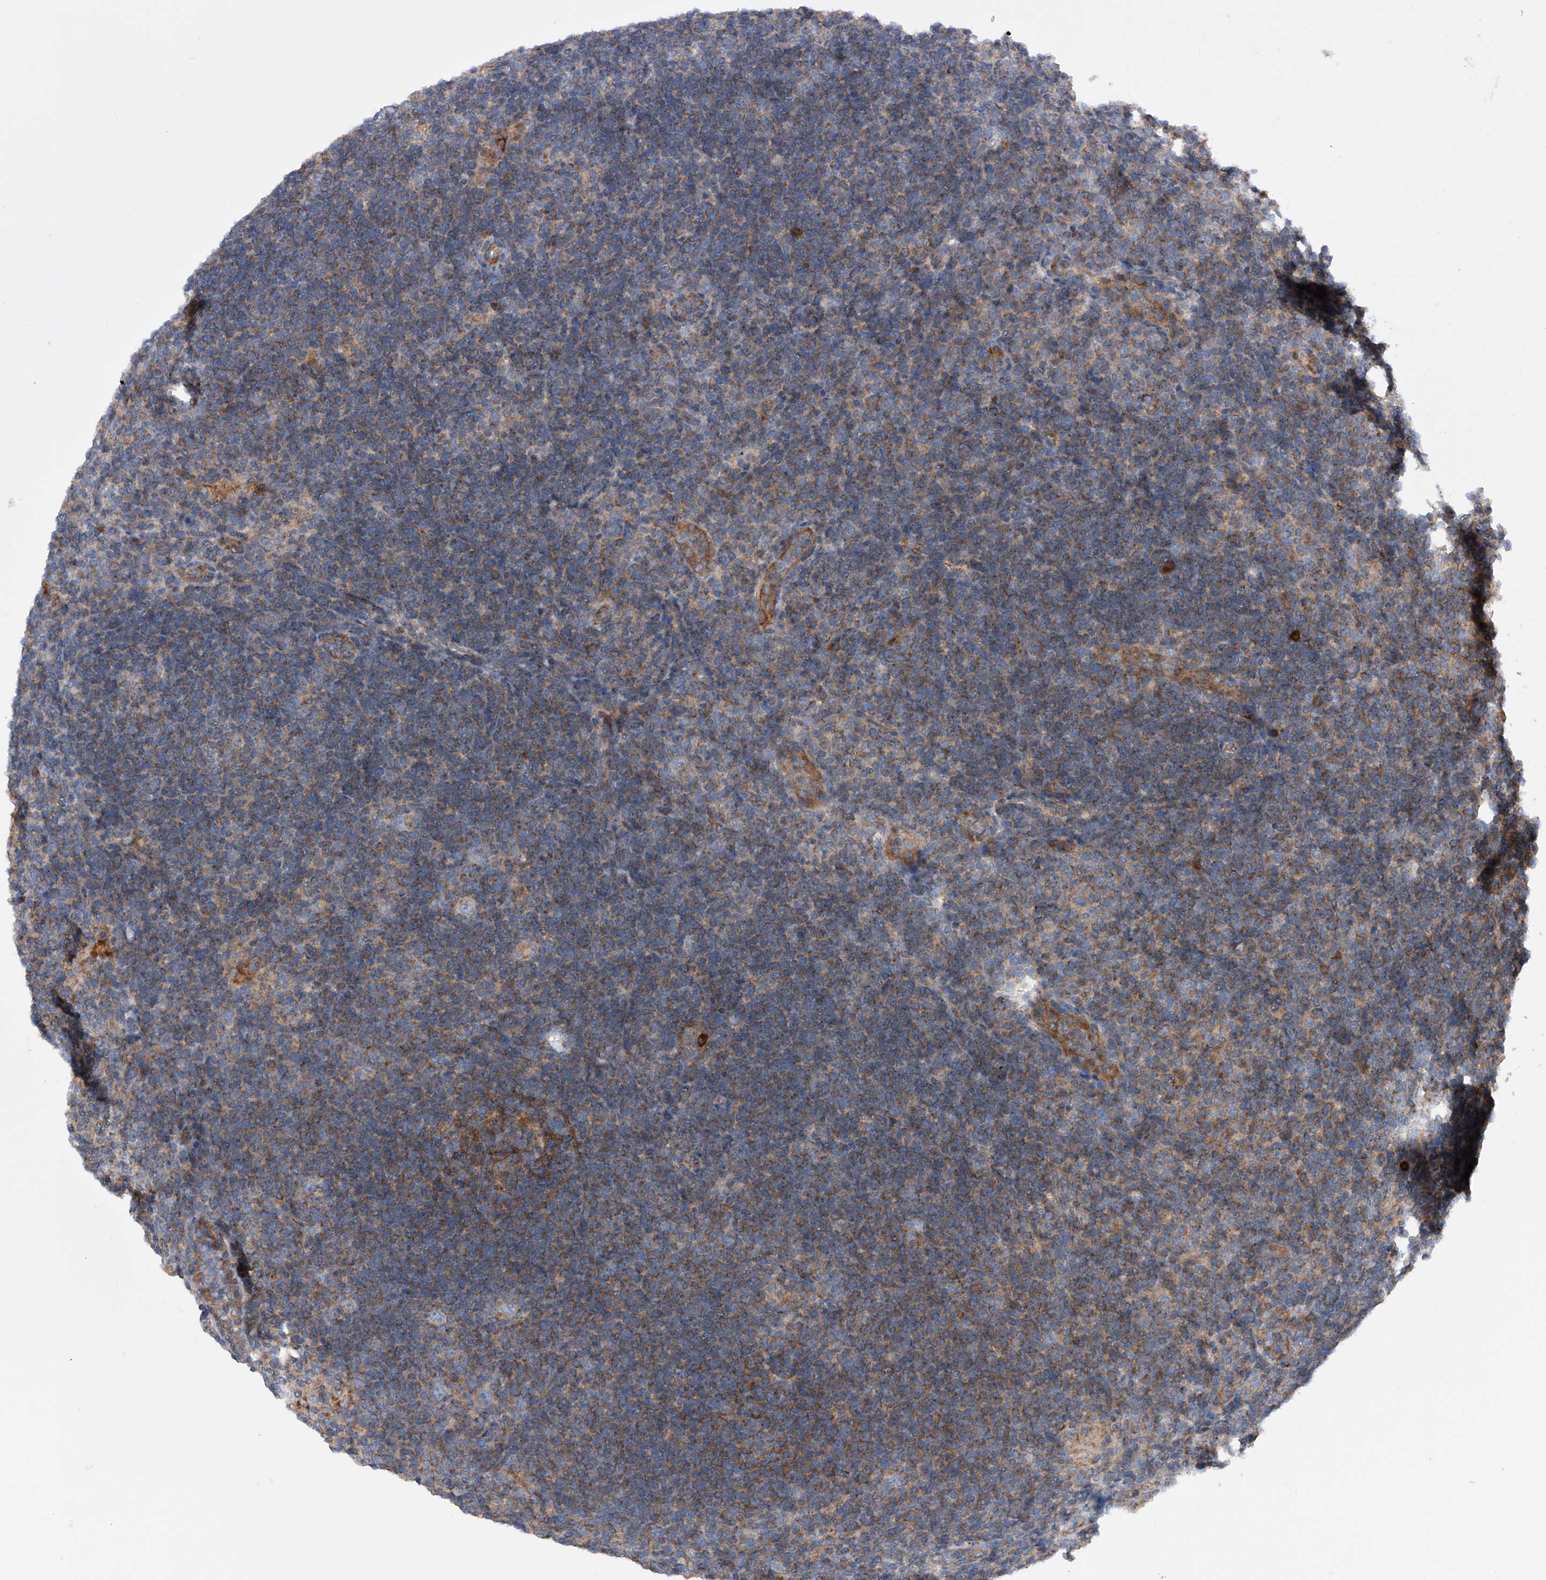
{"staining": {"intensity": "negative", "quantity": "none", "location": "none"}, "tissue": "lymphoma", "cell_type": "Tumor cells", "image_type": "cancer", "snomed": [{"axis": "morphology", "description": "Hodgkin's disease, NOS"}, {"axis": "topography", "description": "Lymph node"}], "caption": "DAB immunohistochemical staining of human Hodgkin's disease reveals no significant positivity in tumor cells. (DAB IHC with hematoxylin counter stain).", "gene": "MLYCD", "patient": {"sex": "female", "age": 57}}